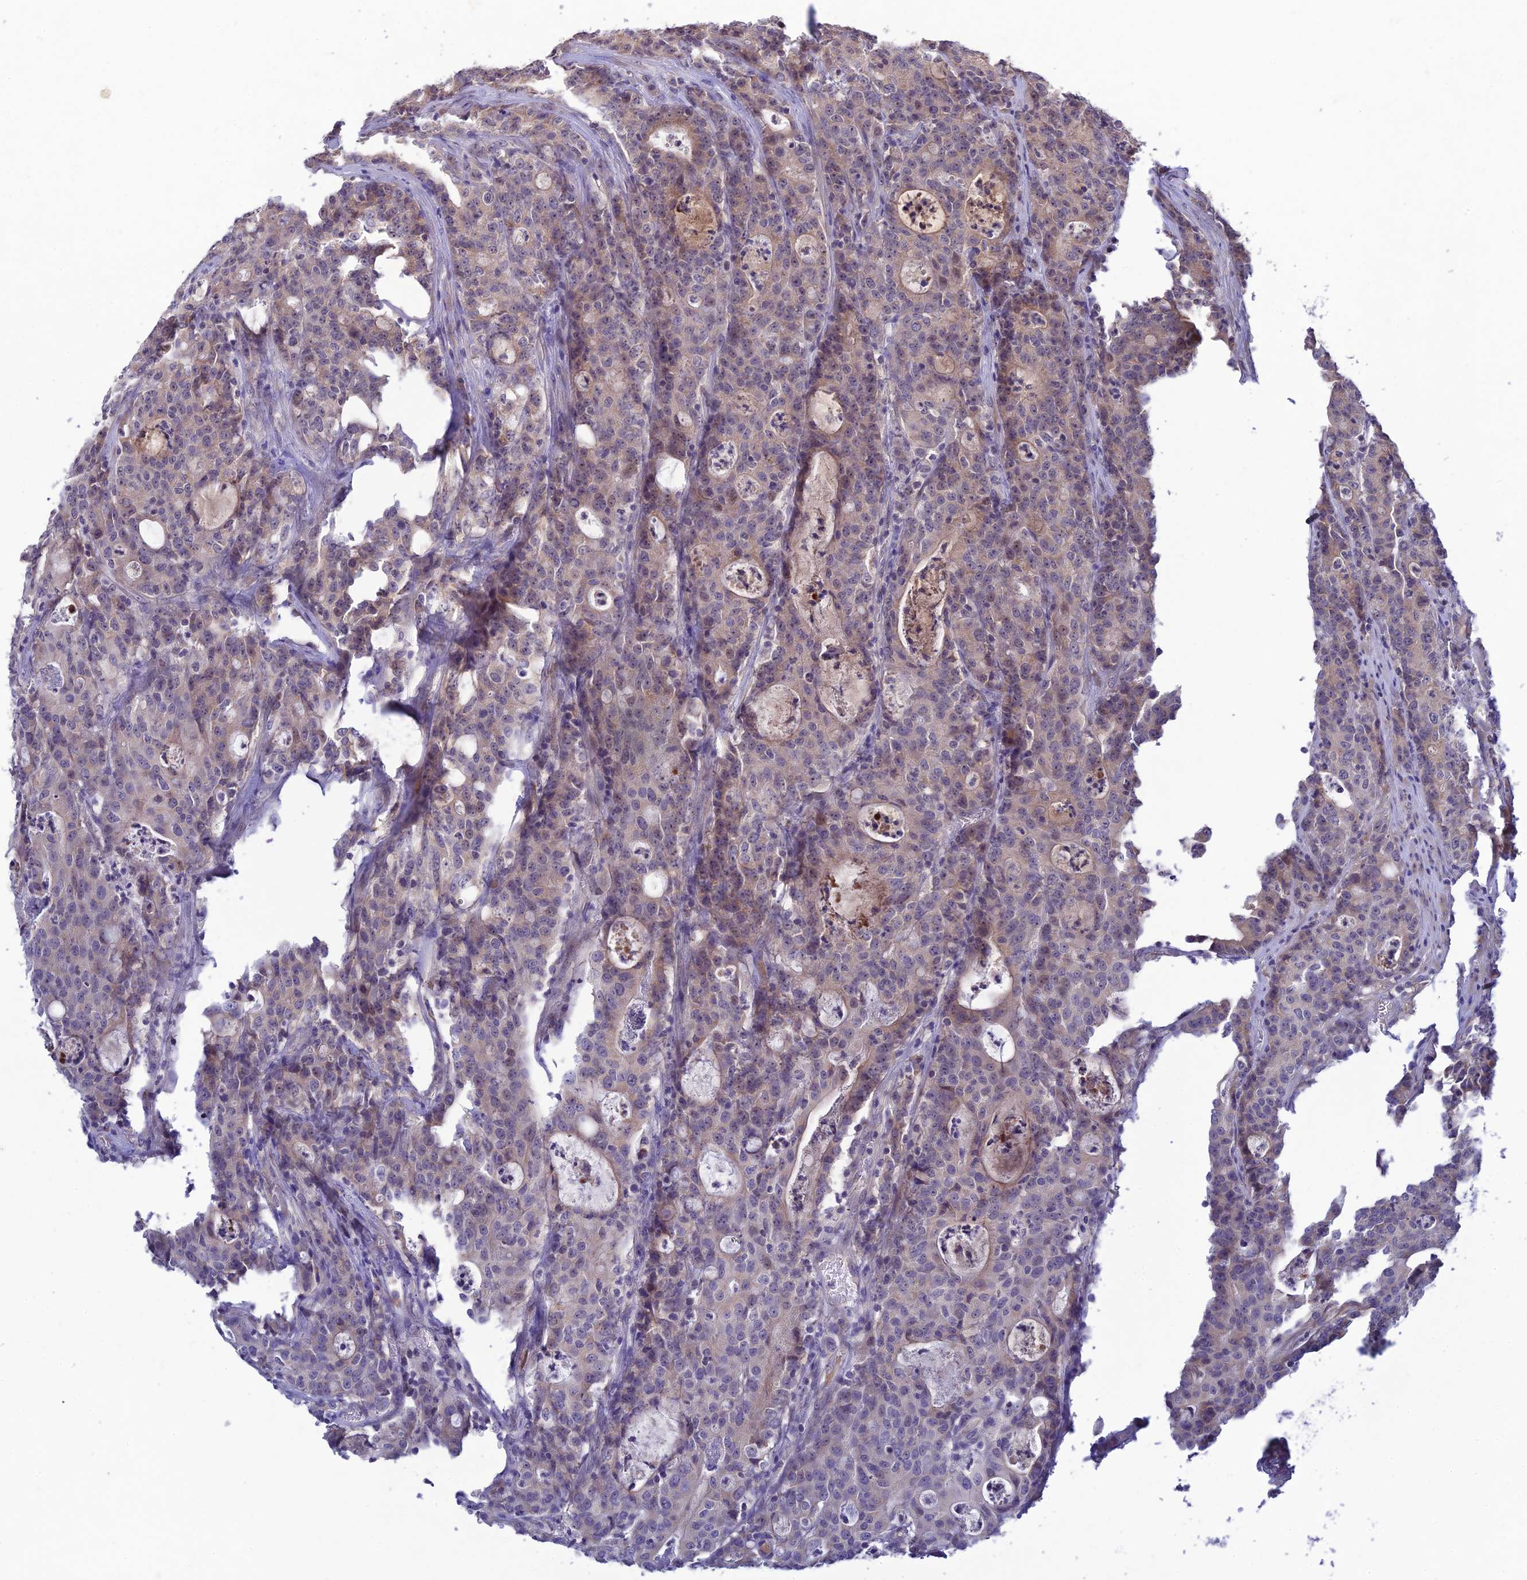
{"staining": {"intensity": "negative", "quantity": "none", "location": "none"}, "tissue": "colorectal cancer", "cell_type": "Tumor cells", "image_type": "cancer", "snomed": [{"axis": "morphology", "description": "Adenocarcinoma, NOS"}, {"axis": "topography", "description": "Colon"}], "caption": "Immunohistochemistry (IHC) of human colorectal adenocarcinoma demonstrates no staining in tumor cells.", "gene": "CHST5", "patient": {"sex": "male", "age": 83}}